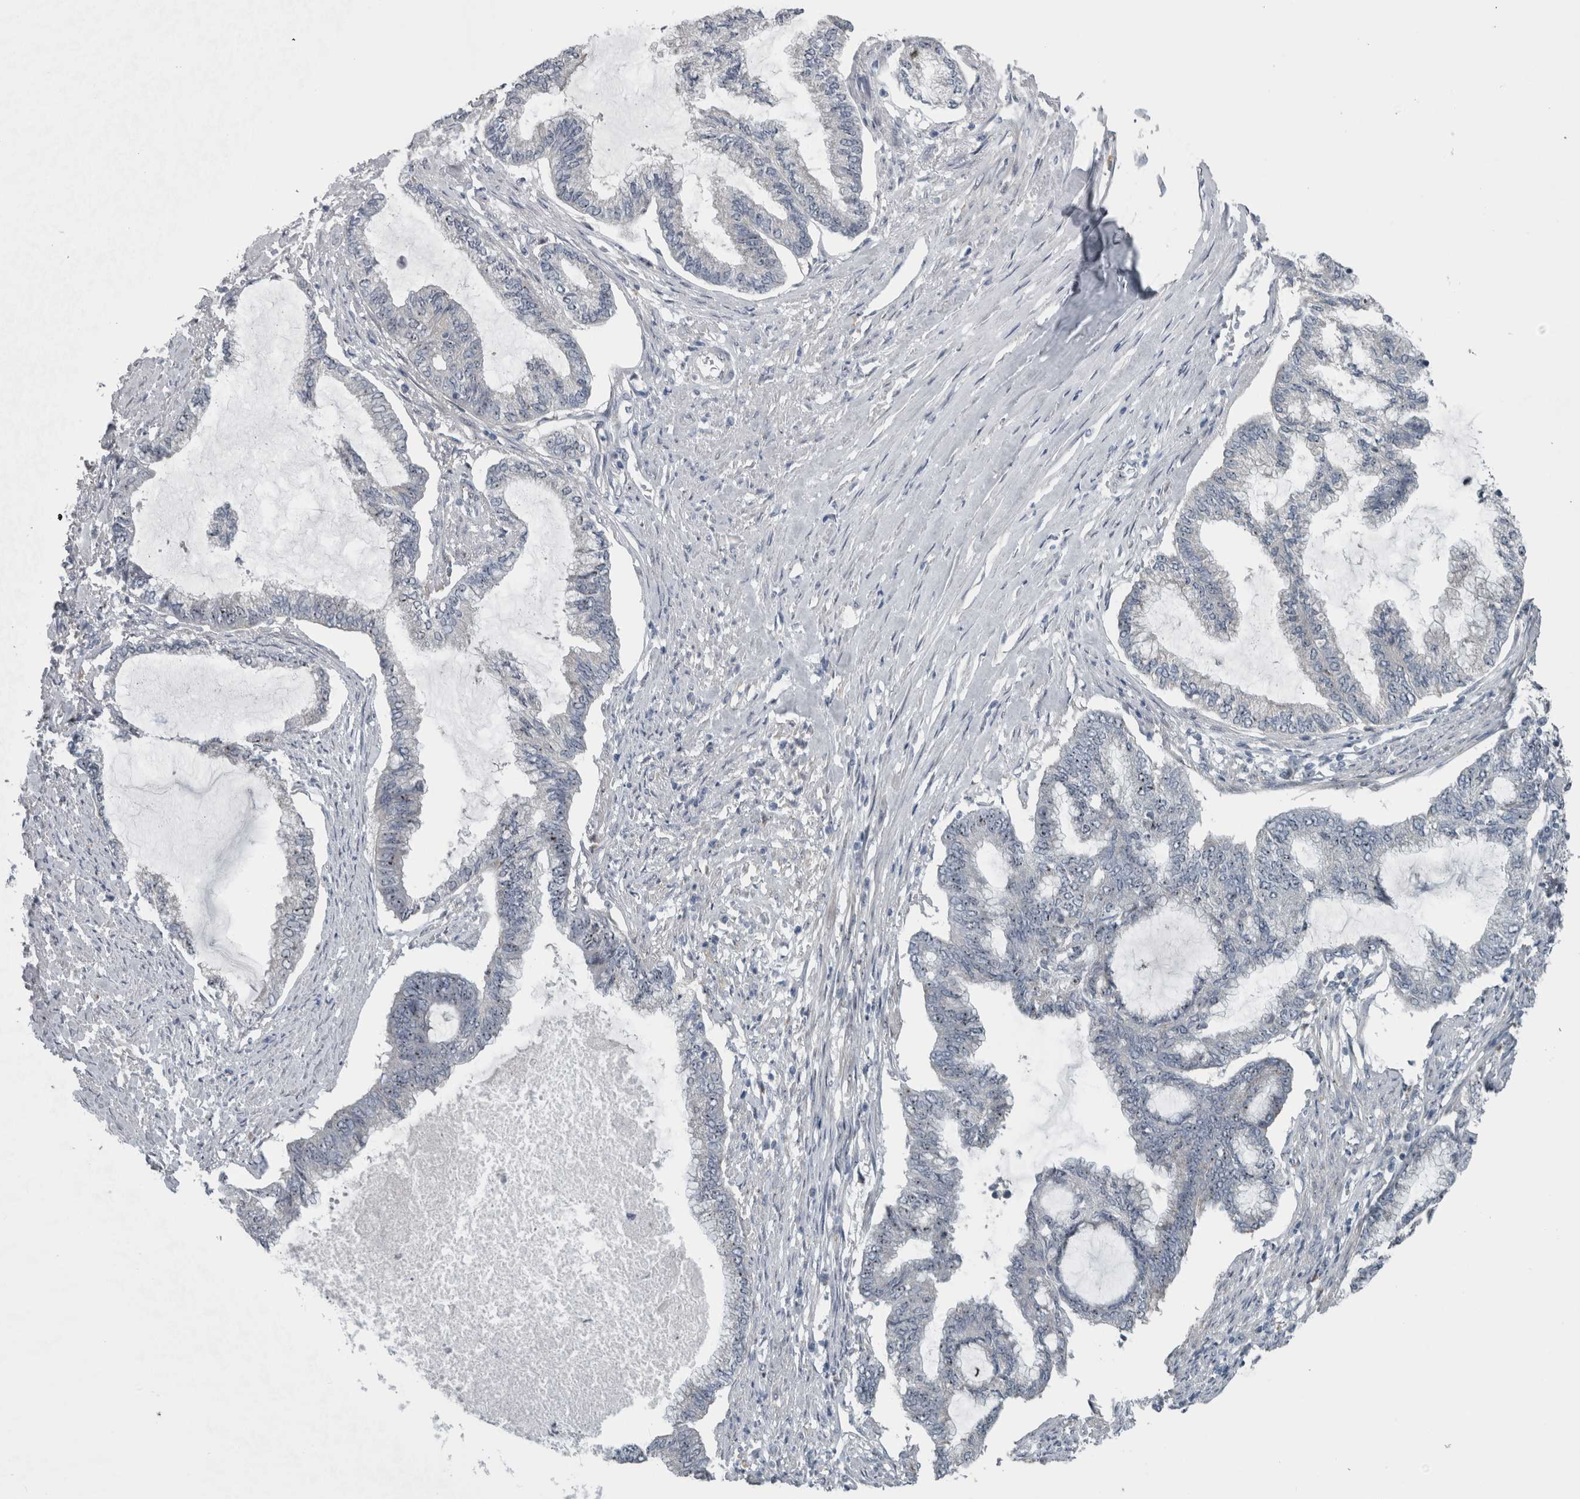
{"staining": {"intensity": "negative", "quantity": "none", "location": "none"}, "tissue": "endometrial cancer", "cell_type": "Tumor cells", "image_type": "cancer", "snomed": [{"axis": "morphology", "description": "Adenocarcinoma, NOS"}, {"axis": "topography", "description": "Endometrium"}], "caption": "Image shows no protein staining in tumor cells of adenocarcinoma (endometrial) tissue.", "gene": "UTP6", "patient": {"sex": "female", "age": 86}}